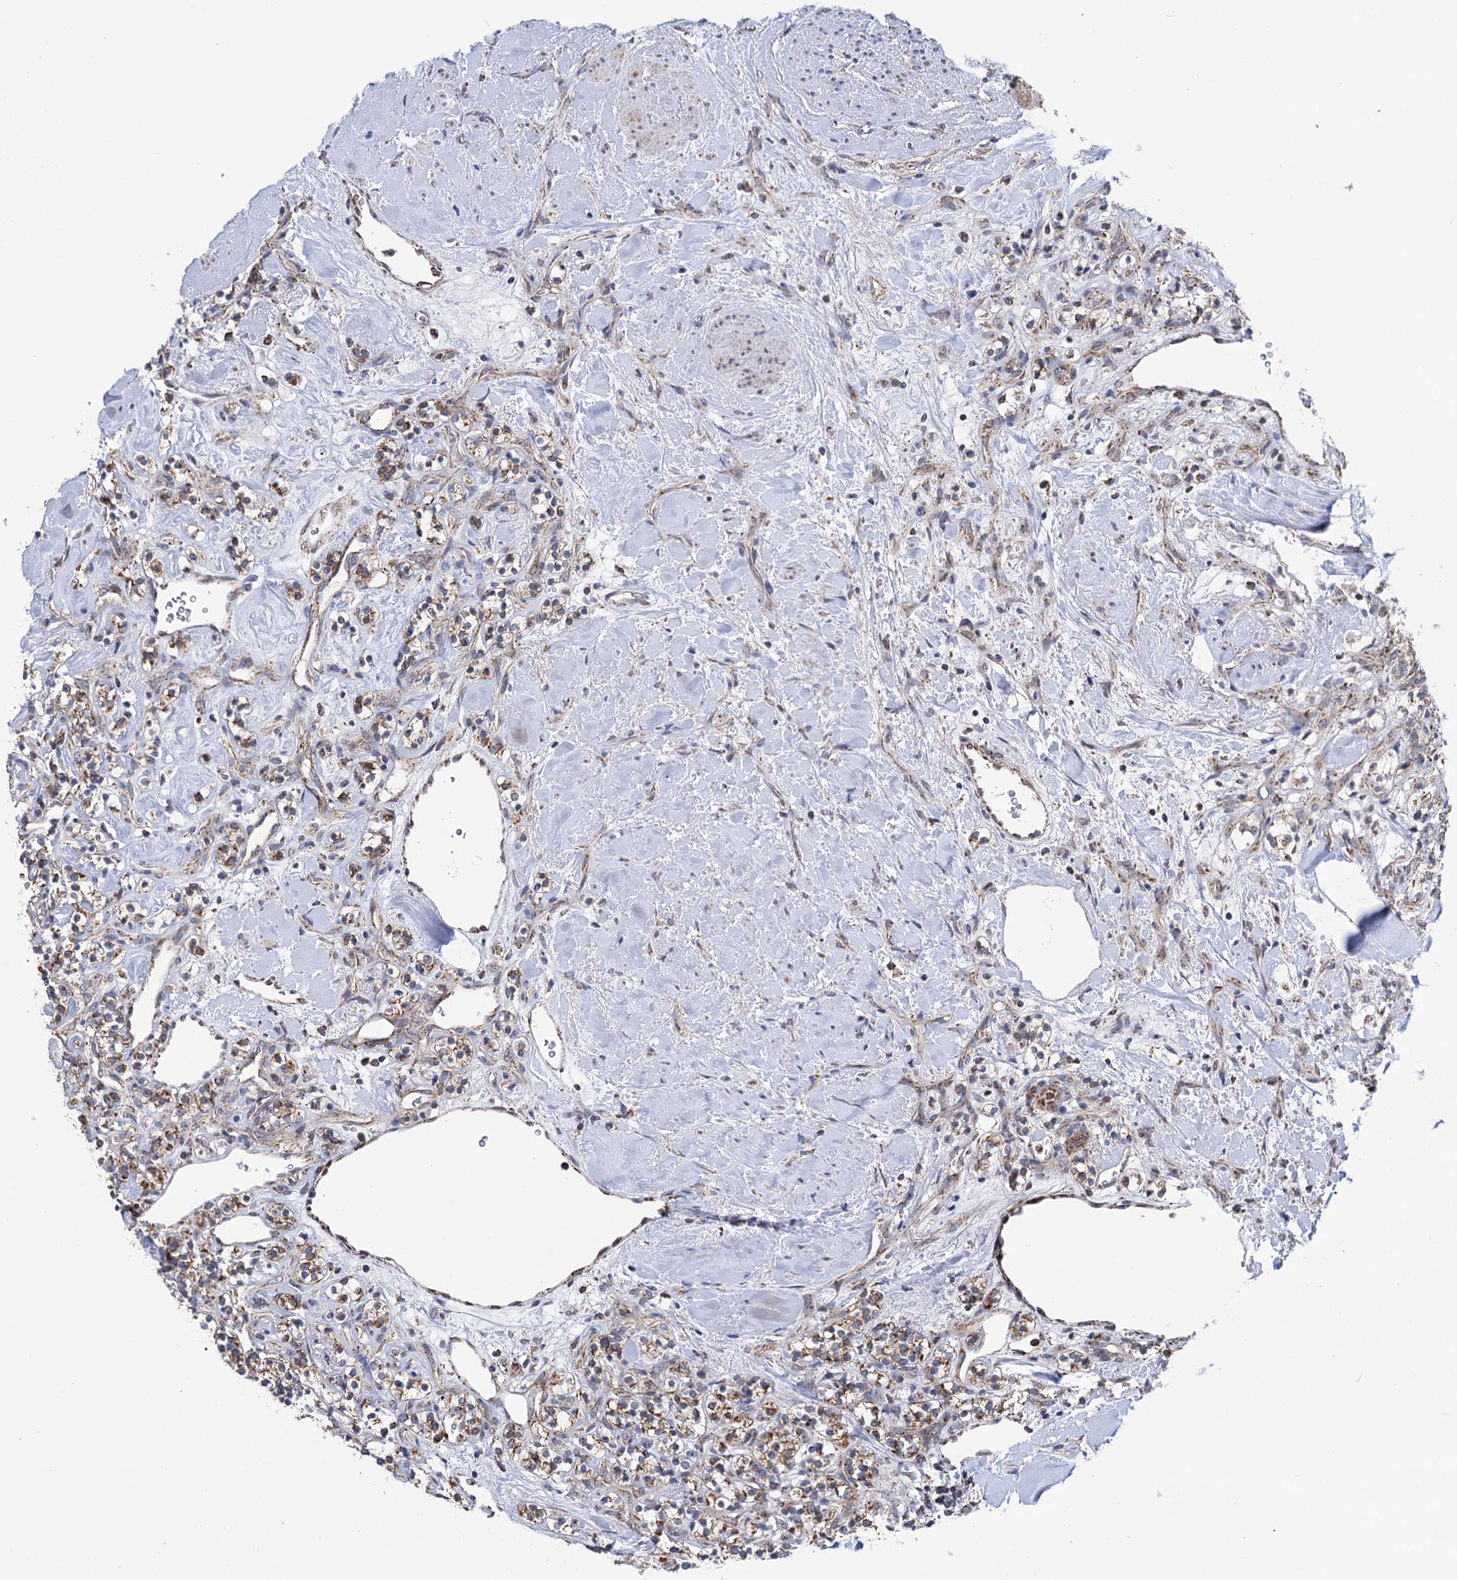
{"staining": {"intensity": "negative", "quantity": "none", "location": "none"}, "tissue": "renal cancer", "cell_type": "Tumor cells", "image_type": "cancer", "snomed": [{"axis": "morphology", "description": "Adenocarcinoma, NOS"}, {"axis": "topography", "description": "Kidney"}], "caption": "A micrograph of renal cancer (adenocarcinoma) stained for a protein exhibits no brown staining in tumor cells. The staining is performed using DAB (3,3'-diaminobenzidine) brown chromogen with nuclei counter-stained in using hematoxylin.", "gene": "SUCLA2", "patient": {"sex": "male", "age": 77}}